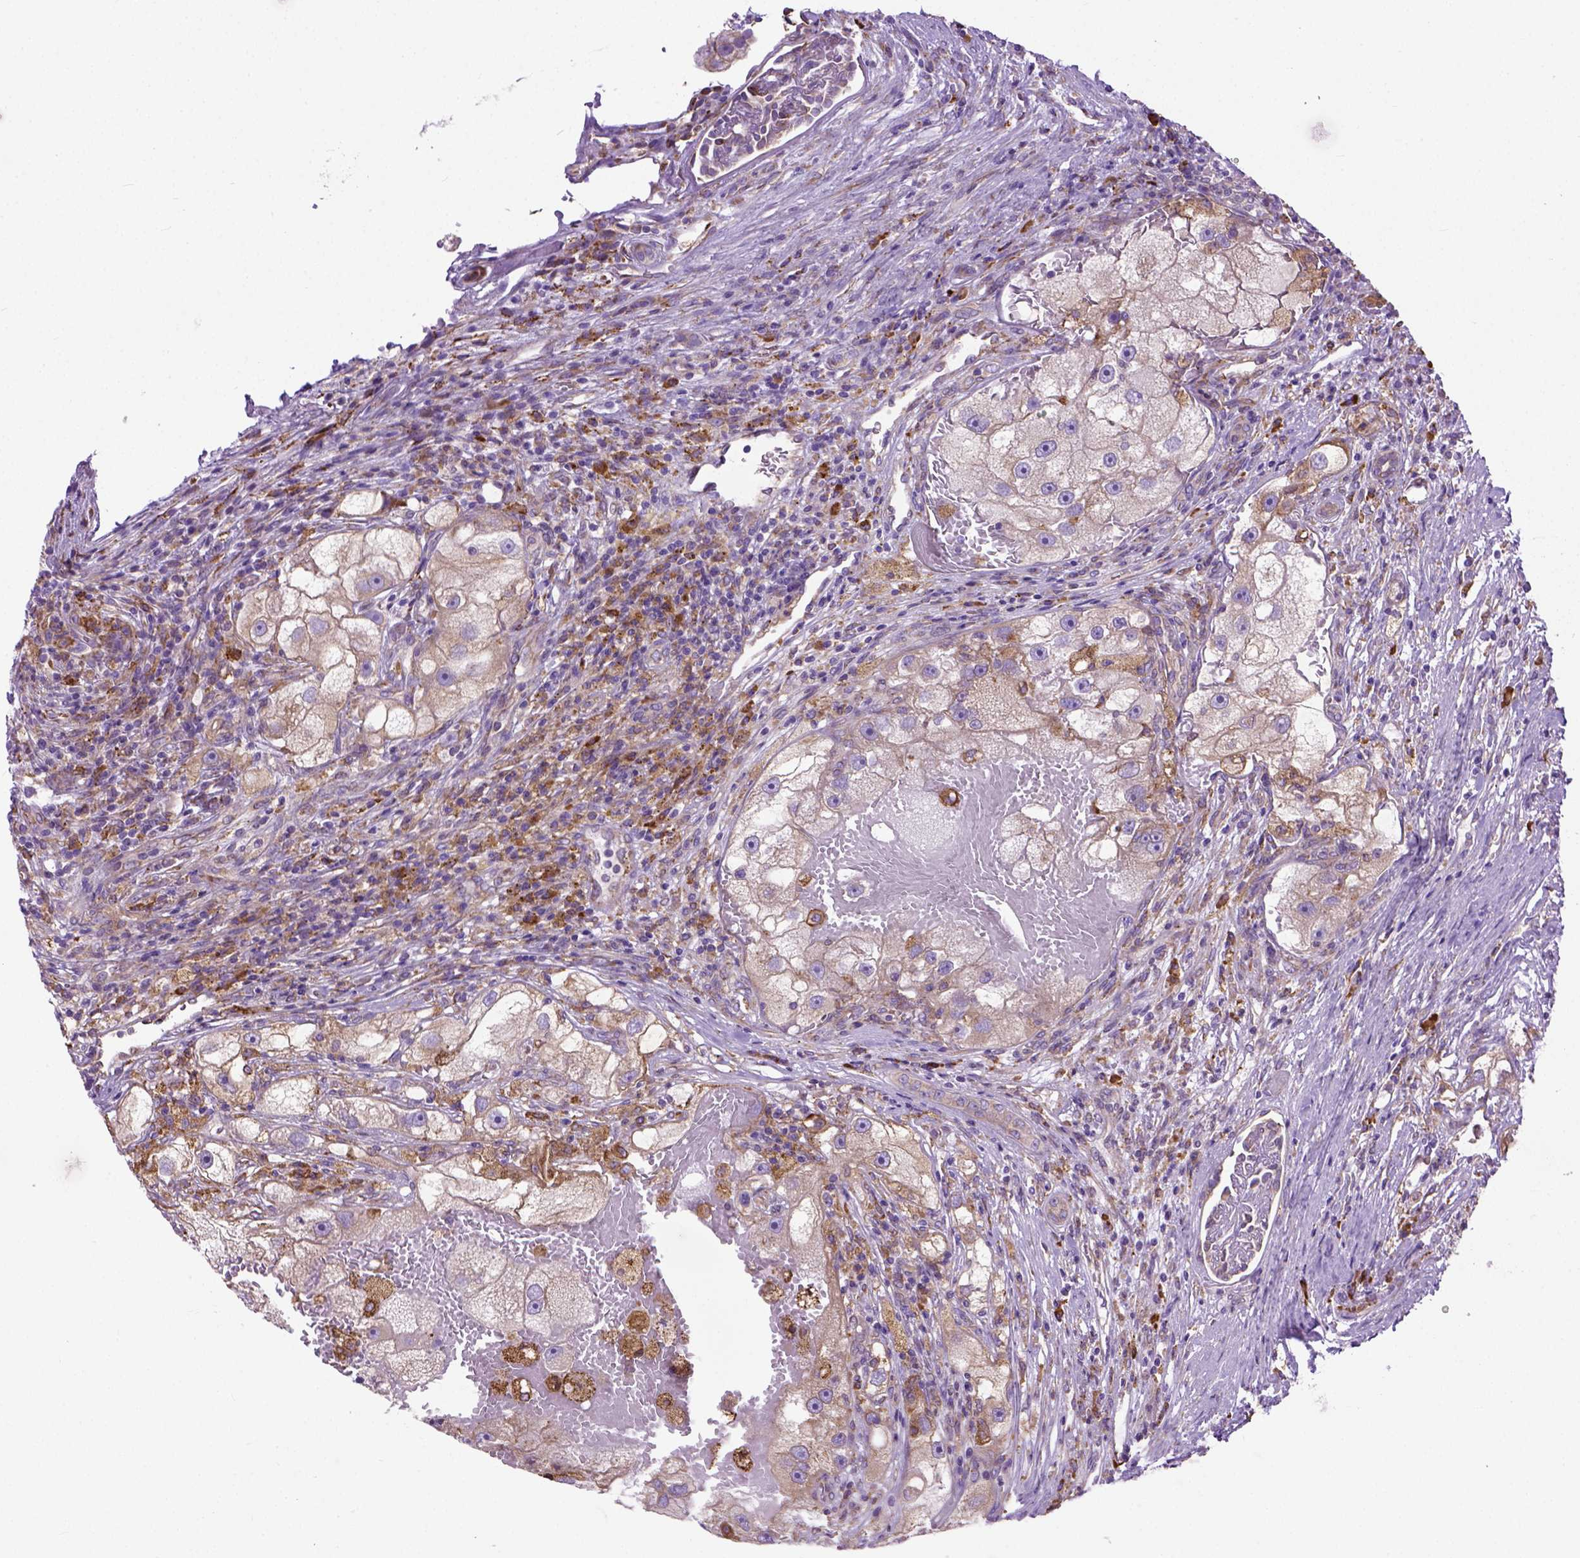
{"staining": {"intensity": "weak", "quantity": ">75%", "location": "cytoplasmic/membranous"}, "tissue": "renal cancer", "cell_type": "Tumor cells", "image_type": "cancer", "snomed": [{"axis": "morphology", "description": "Adenocarcinoma, NOS"}, {"axis": "topography", "description": "Kidney"}], "caption": "Immunohistochemical staining of adenocarcinoma (renal) demonstrates low levels of weak cytoplasmic/membranous expression in approximately >75% of tumor cells.", "gene": "PLK4", "patient": {"sex": "male", "age": 63}}